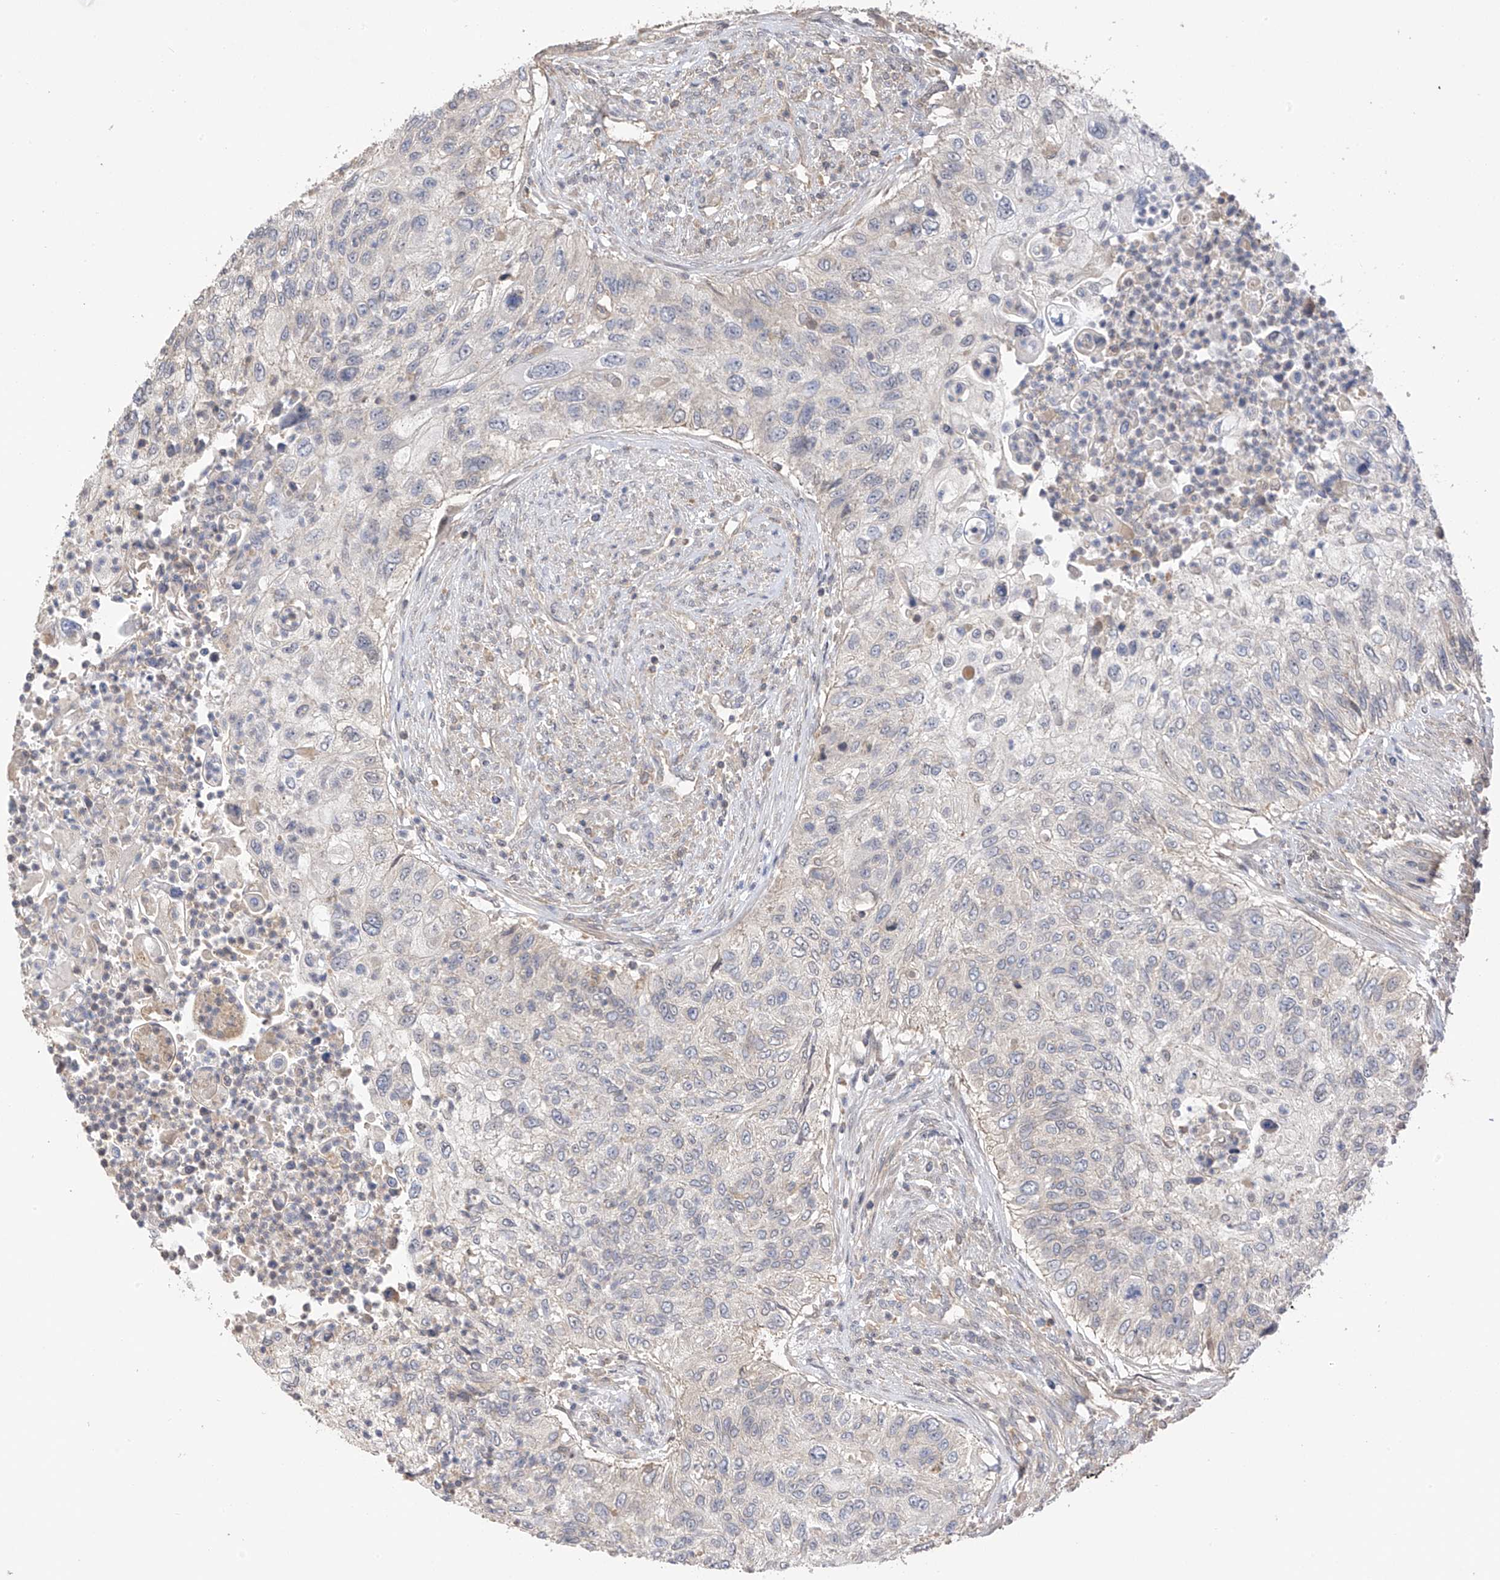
{"staining": {"intensity": "negative", "quantity": "none", "location": "none"}, "tissue": "urothelial cancer", "cell_type": "Tumor cells", "image_type": "cancer", "snomed": [{"axis": "morphology", "description": "Urothelial carcinoma, High grade"}, {"axis": "topography", "description": "Urinary bladder"}], "caption": "There is no significant positivity in tumor cells of urothelial cancer.", "gene": "REC8", "patient": {"sex": "female", "age": 60}}